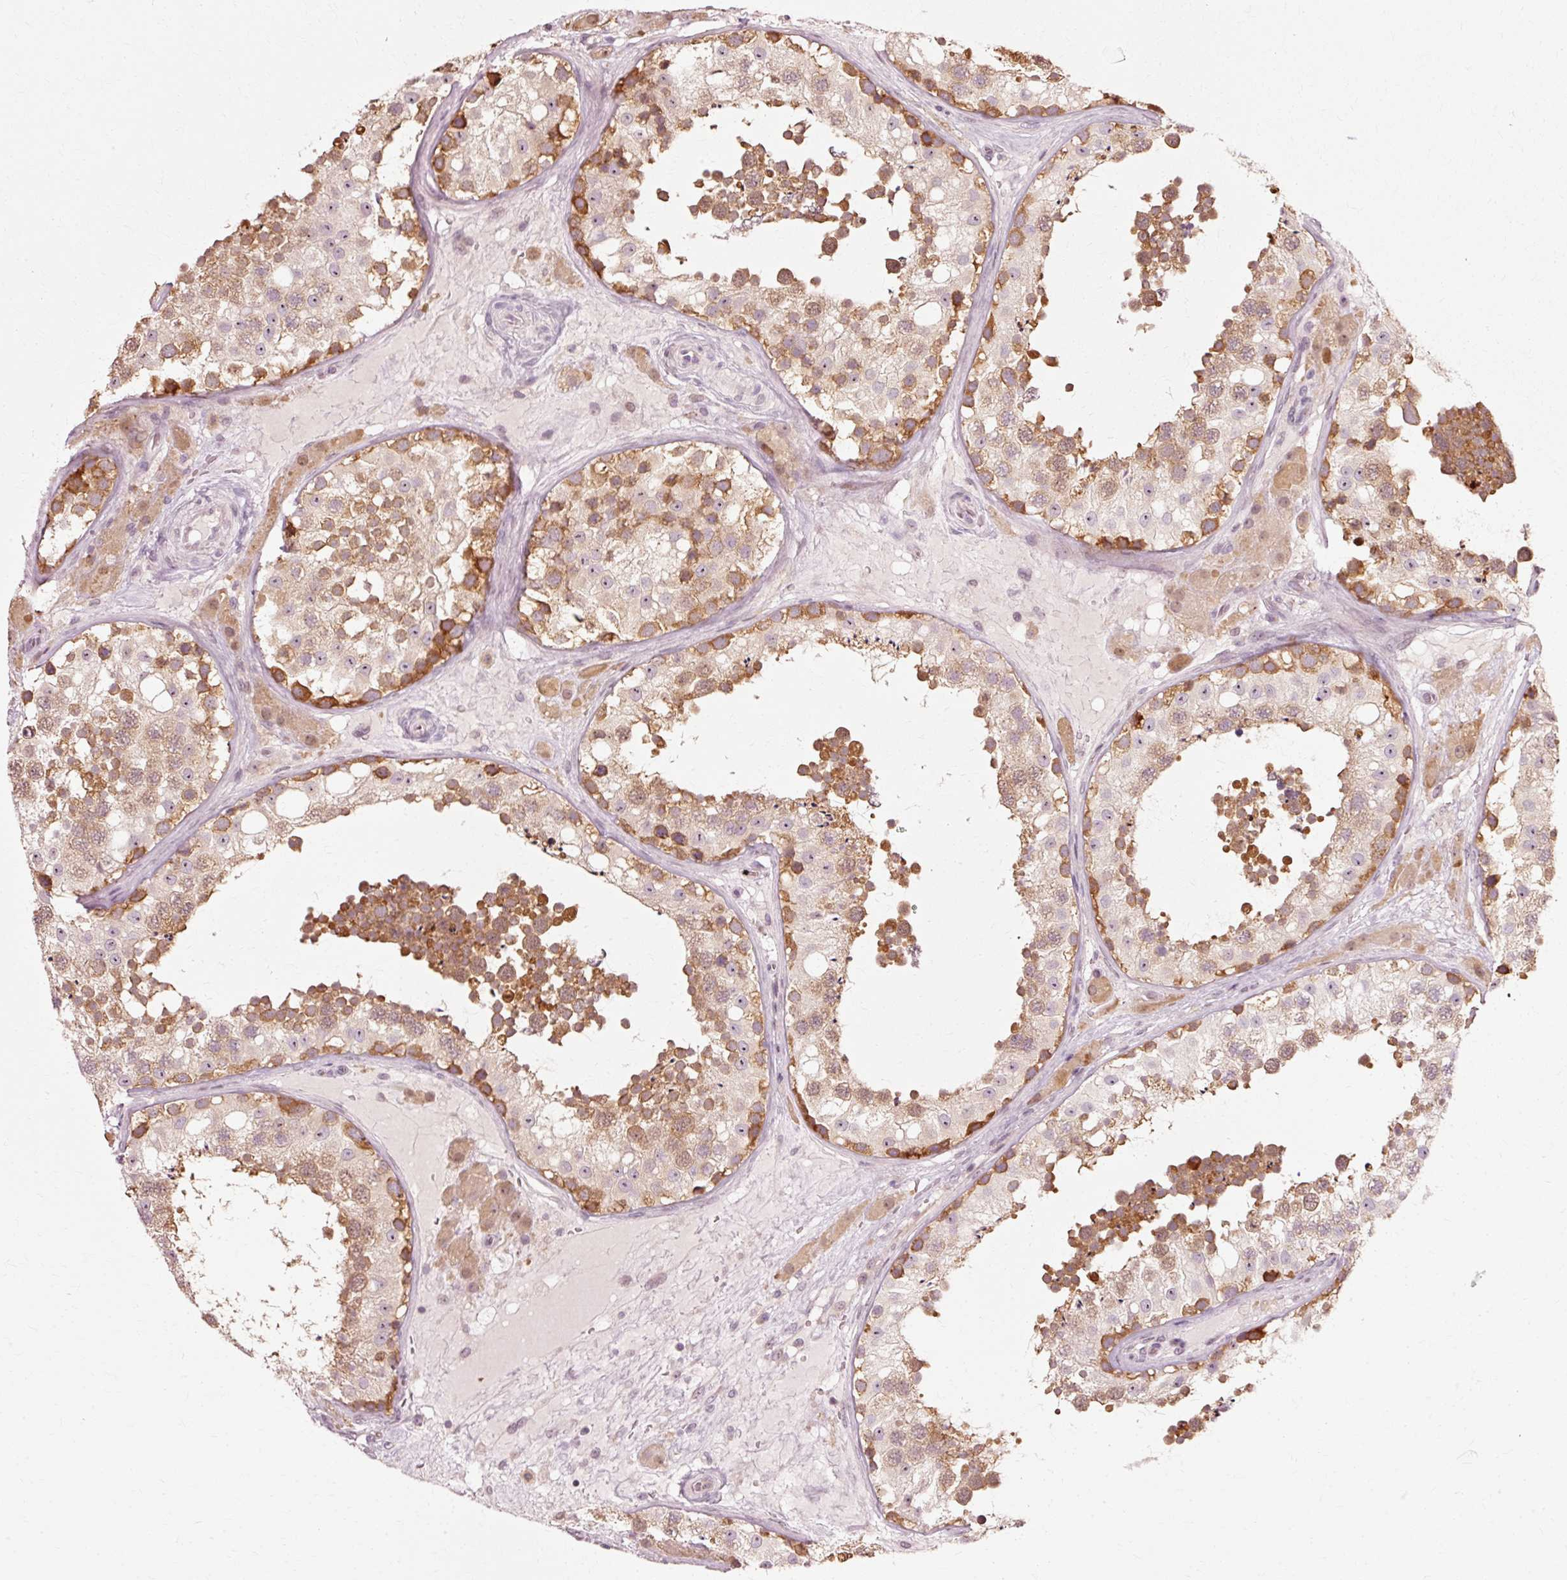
{"staining": {"intensity": "moderate", "quantity": ">75%", "location": "cytoplasmic/membranous"}, "tissue": "testis", "cell_type": "Cells in seminiferous ducts", "image_type": "normal", "snomed": [{"axis": "morphology", "description": "Normal tissue, NOS"}, {"axis": "topography", "description": "Testis"}], "caption": "The immunohistochemical stain shows moderate cytoplasmic/membranous positivity in cells in seminiferous ducts of normal testis.", "gene": "RGPD5", "patient": {"sex": "male", "age": 26}}